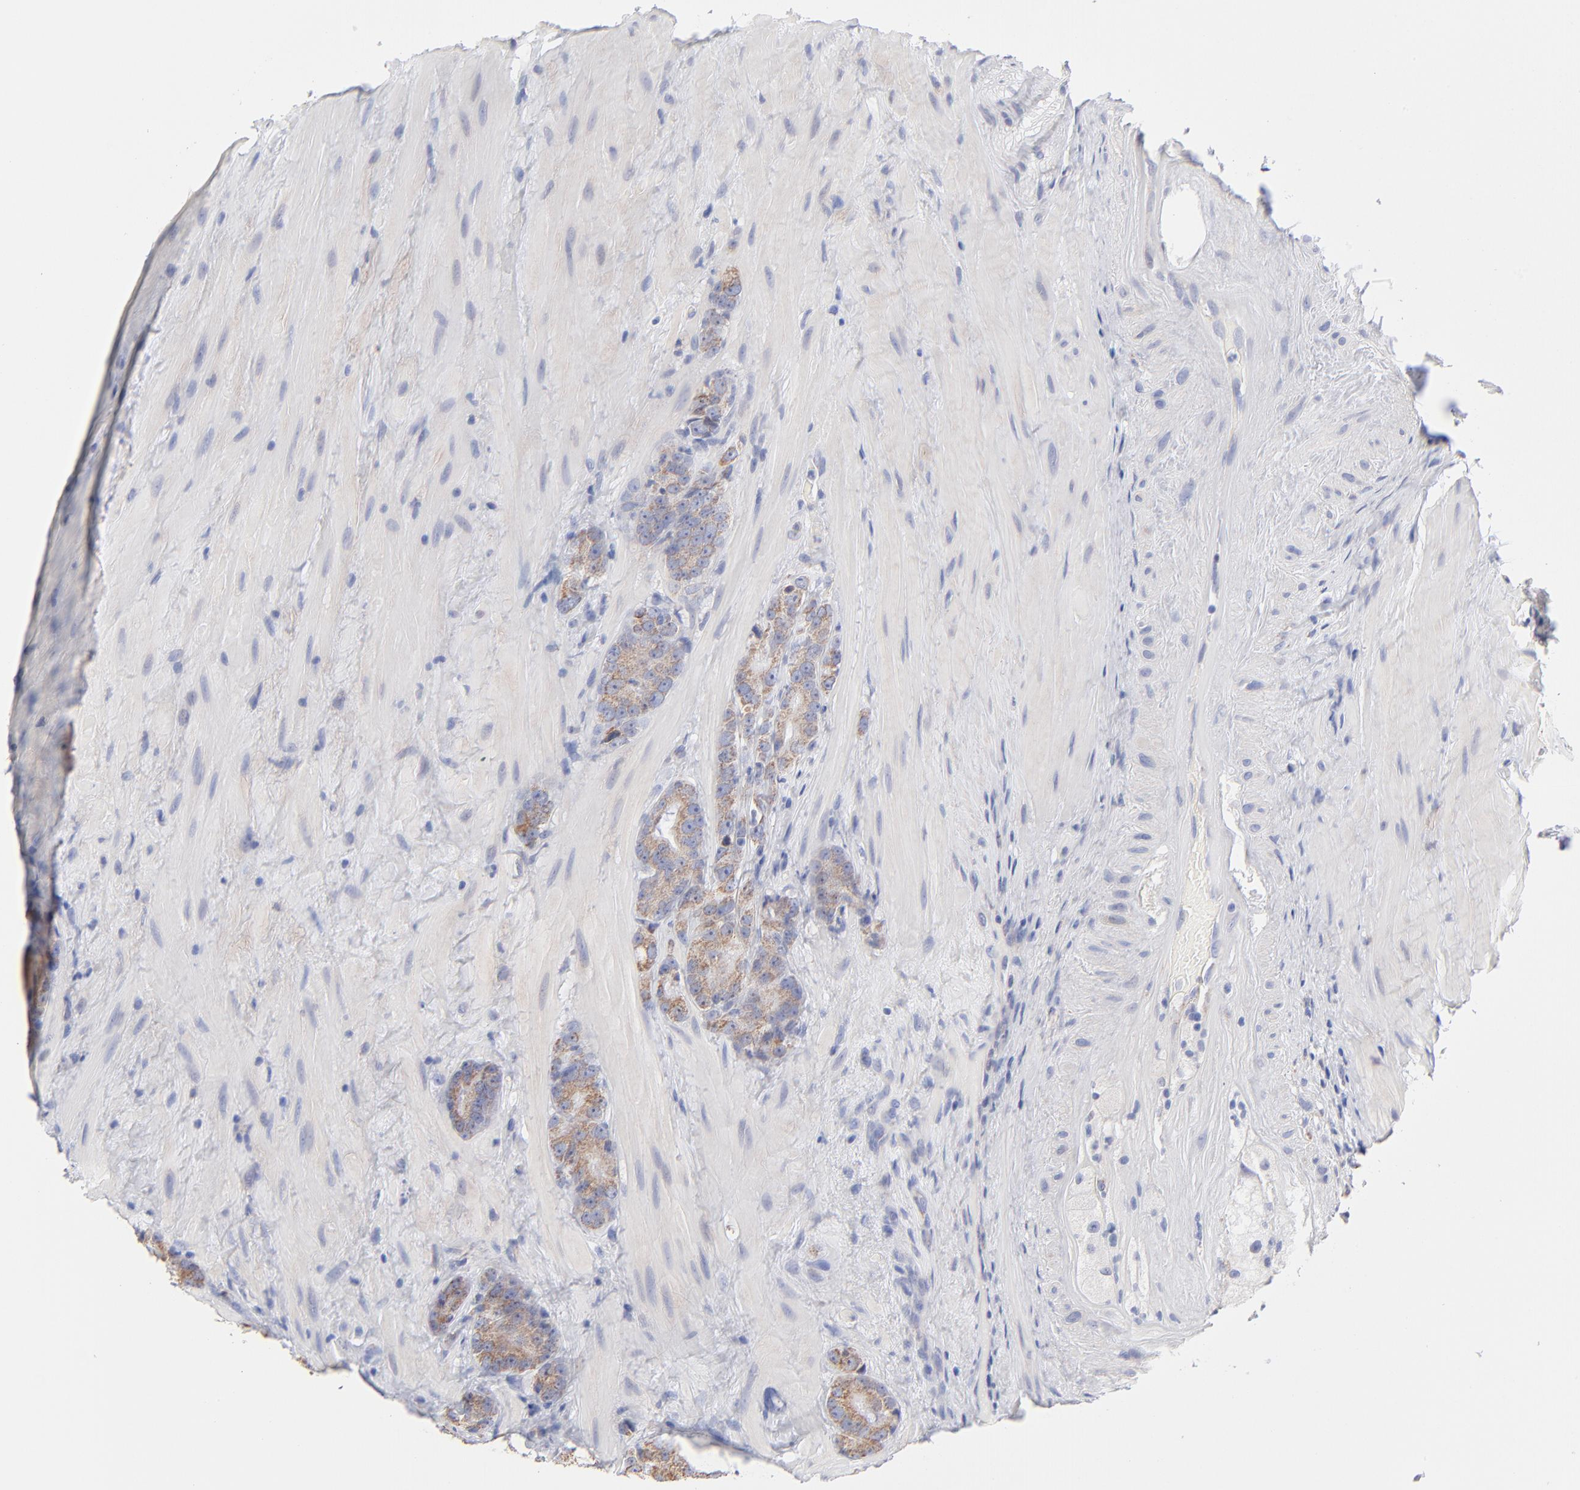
{"staining": {"intensity": "weak", "quantity": ">75%", "location": "cytoplasmic/membranous"}, "tissue": "prostate cancer", "cell_type": "Tumor cells", "image_type": "cancer", "snomed": [{"axis": "morphology", "description": "Adenocarcinoma, High grade"}, {"axis": "topography", "description": "Prostate"}], "caption": "Immunohistochemical staining of human prostate high-grade adenocarcinoma demonstrates low levels of weak cytoplasmic/membranous protein positivity in about >75% of tumor cells.", "gene": "TST", "patient": {"sex": "male", "age": 70}}